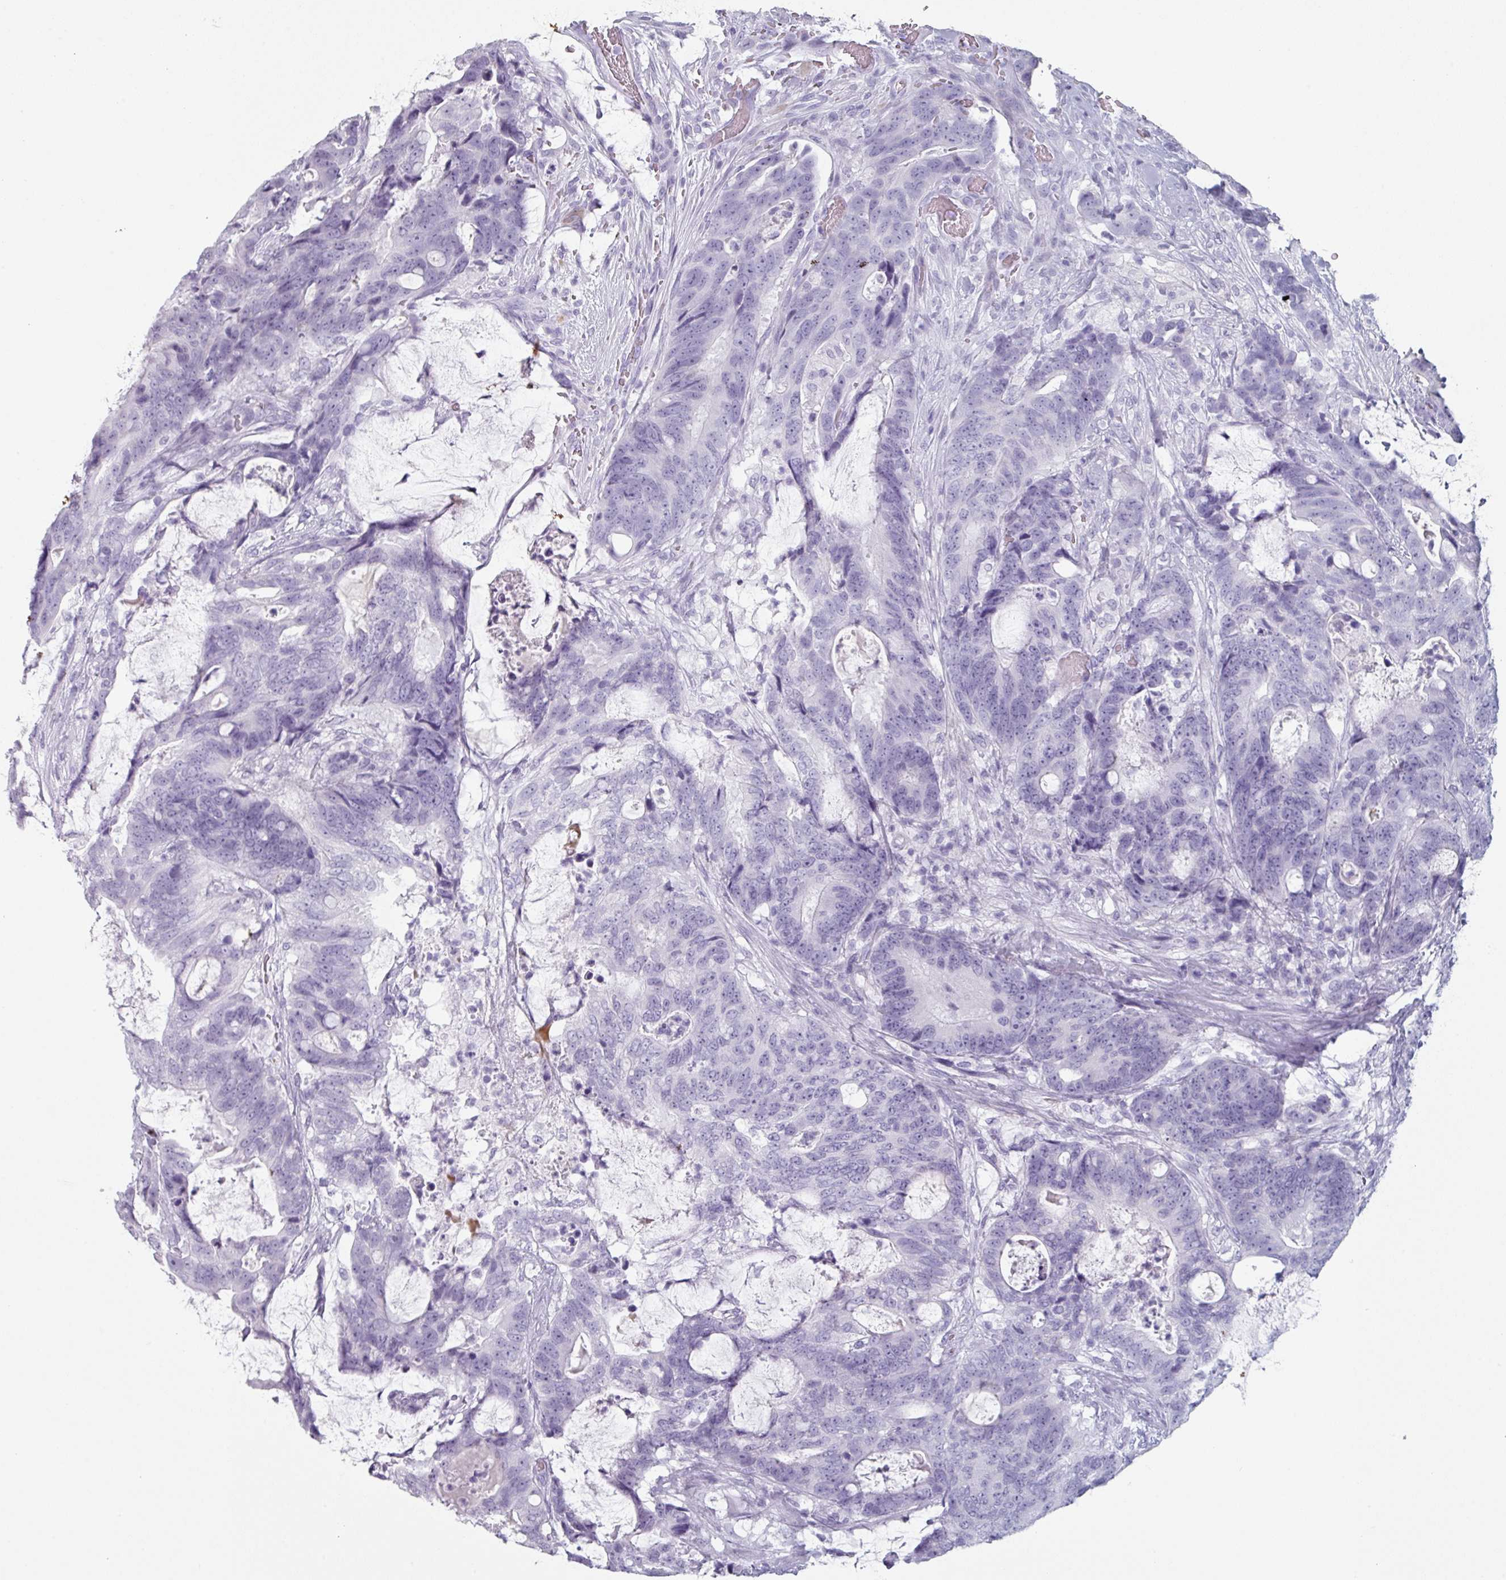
{"staining": {"intensity": "negative", "quantity": "none", "location": "none"}, "tissue": "colorectal cancer", "cell_type": "Tumor cells", "image_type": "cancer", "snomed": [{"axis": "morphology", "description": "Adenocarcinoma, NOS"}, {"axis": "topography", "description": "Colon"}], "caption": "DAB (3,3'-diaminobenzidine) immunohistochemical staining of human colorectal cancer (adenocarcinoma) exhibits no significant staining in tumor cells.", "gene": "SLC35G2", "patient": {"sex": "female", "age": 82}}